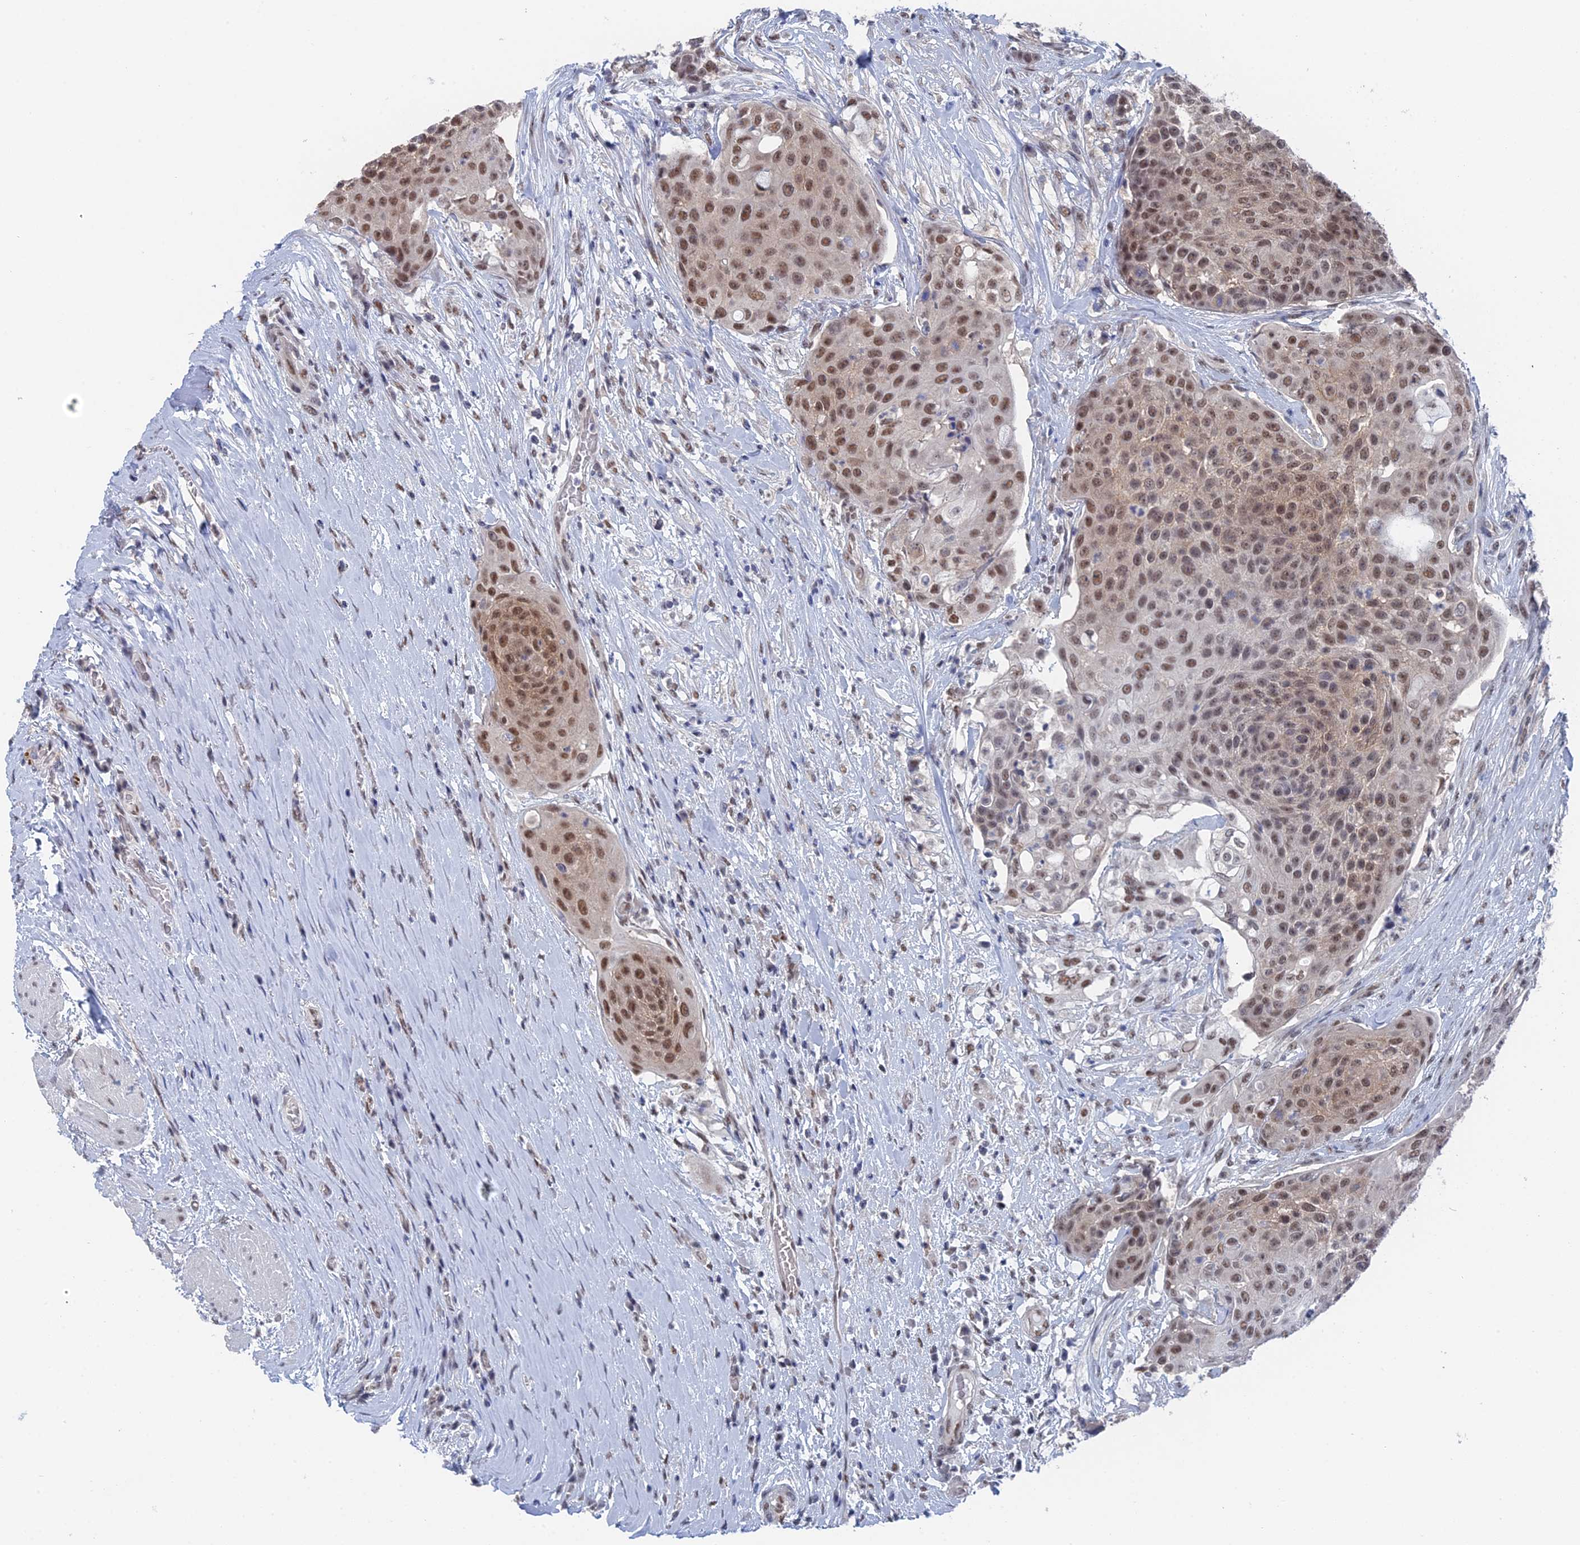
{"staining": {"intensity": "moderate", "quantity": ">75%", "location": "nuclear"}, "tissue": "urothelial cancer", "cell_type": "Tumor cells", "image_type": "cancer", "snomed": [{"axis": "morphology", "description": "Urothelial carcinoma, High grade"}, {"axis": "topography", "description": "Urinary bladder"}], "caption": "Human urothelial cancer stained with a brown dye demonstrates moderate nuclear positive positivity in about >75% of tumor cells.", "gene": "TSSC4", "patient": {"sex": "female", "age": 63}}